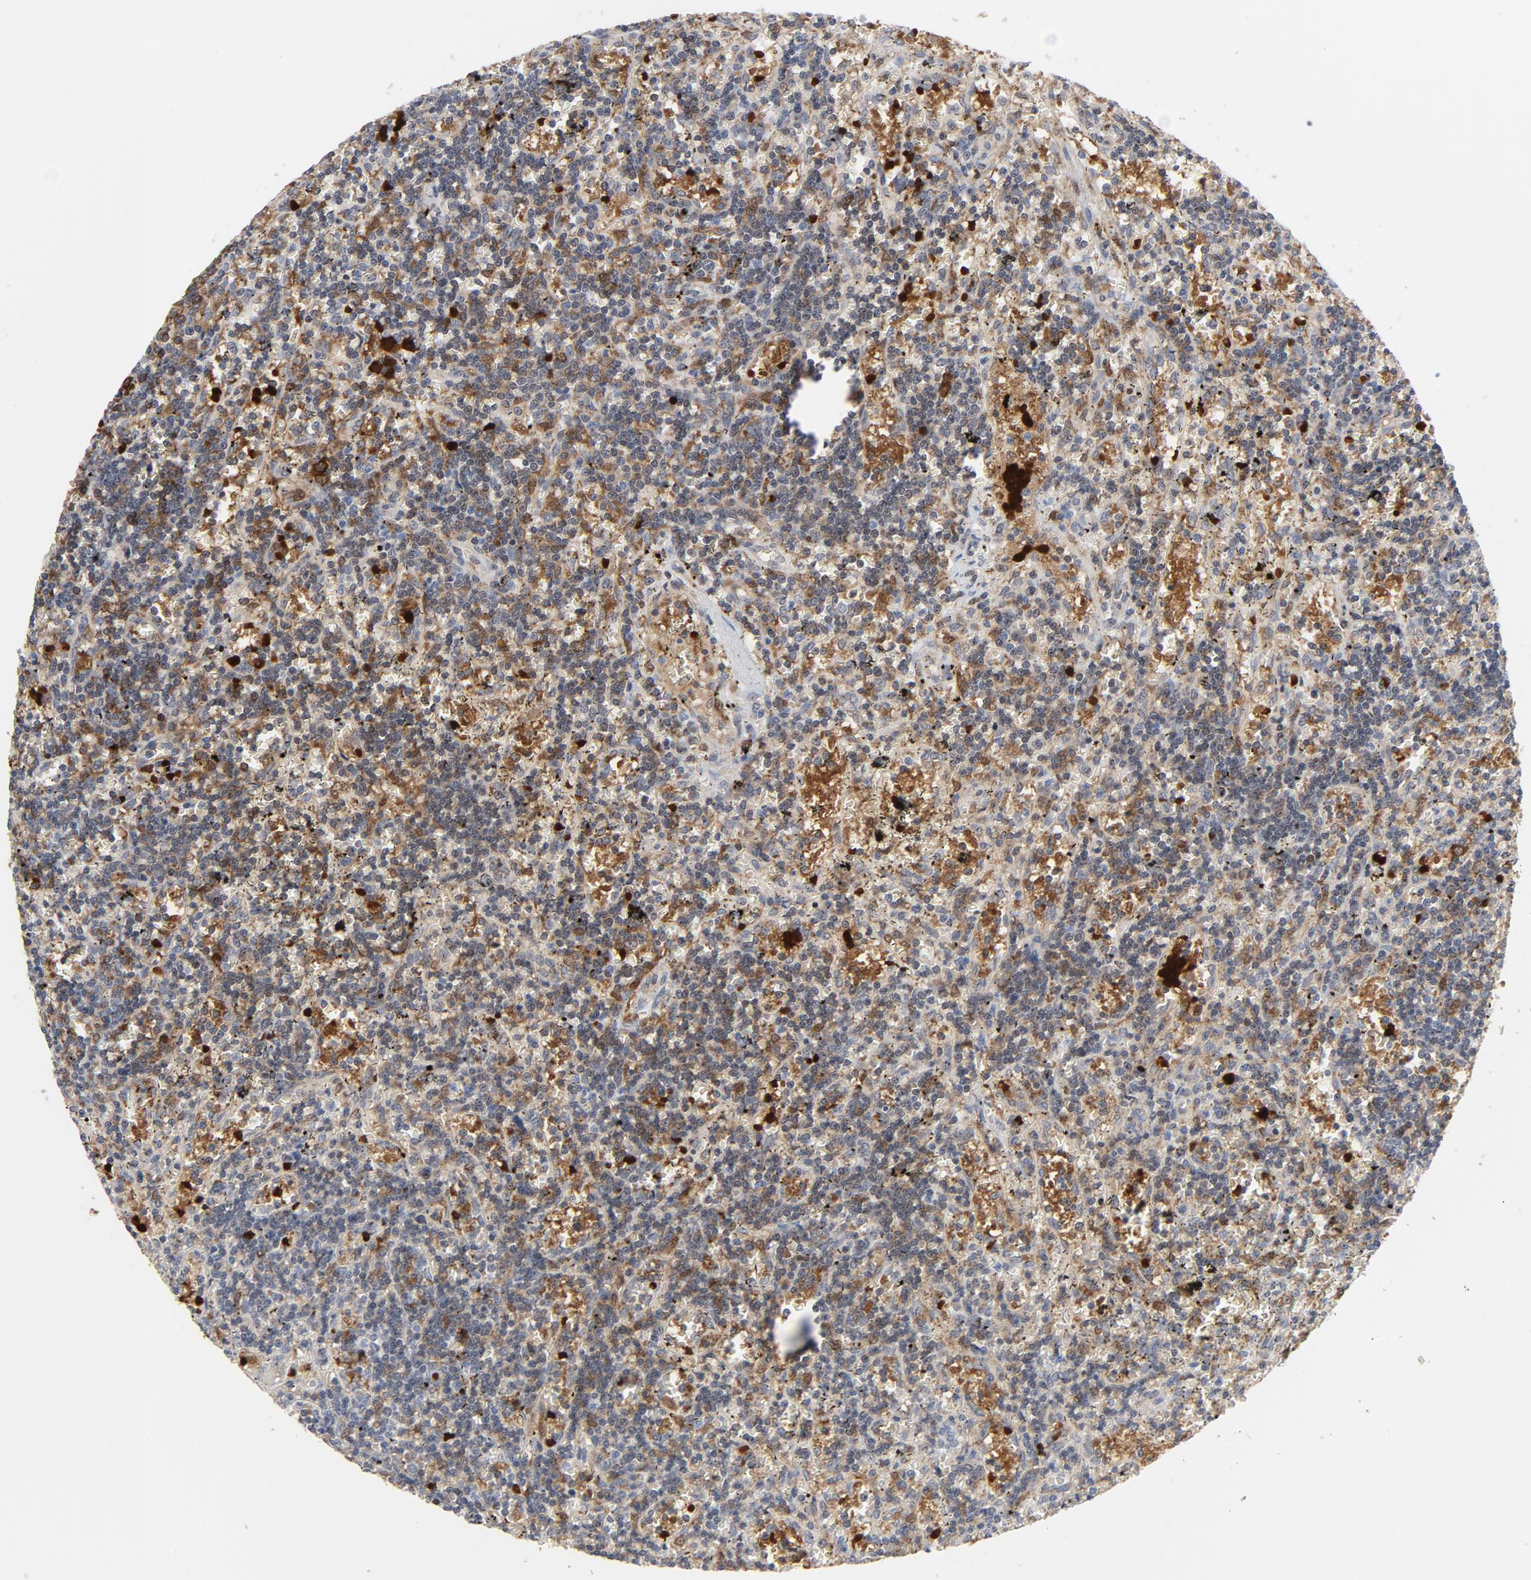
{"staining": {"intensity": "moderate", "quantity": ">75%", "location": "cytoplasmic/membranous"}, "tissue": "lymphoma", "cell_type": "Tumor cells", "image_type": "cancer", "snomed": [{"axis": "morphology", "description": "Malignant lymphoma, non-Hodgkin's type, Low grade"}, {"axis": "topography", "description": "Spleen"}], "caption": "Protein expression analysis of low-grade malignant lymphoma, non-Hodgkin's type reveals moderate cytoplasmic/membranous staining in about >75% of tumor cells.", "gene": "PRDX1", "patient": {"sex": "male", "age": 60}}